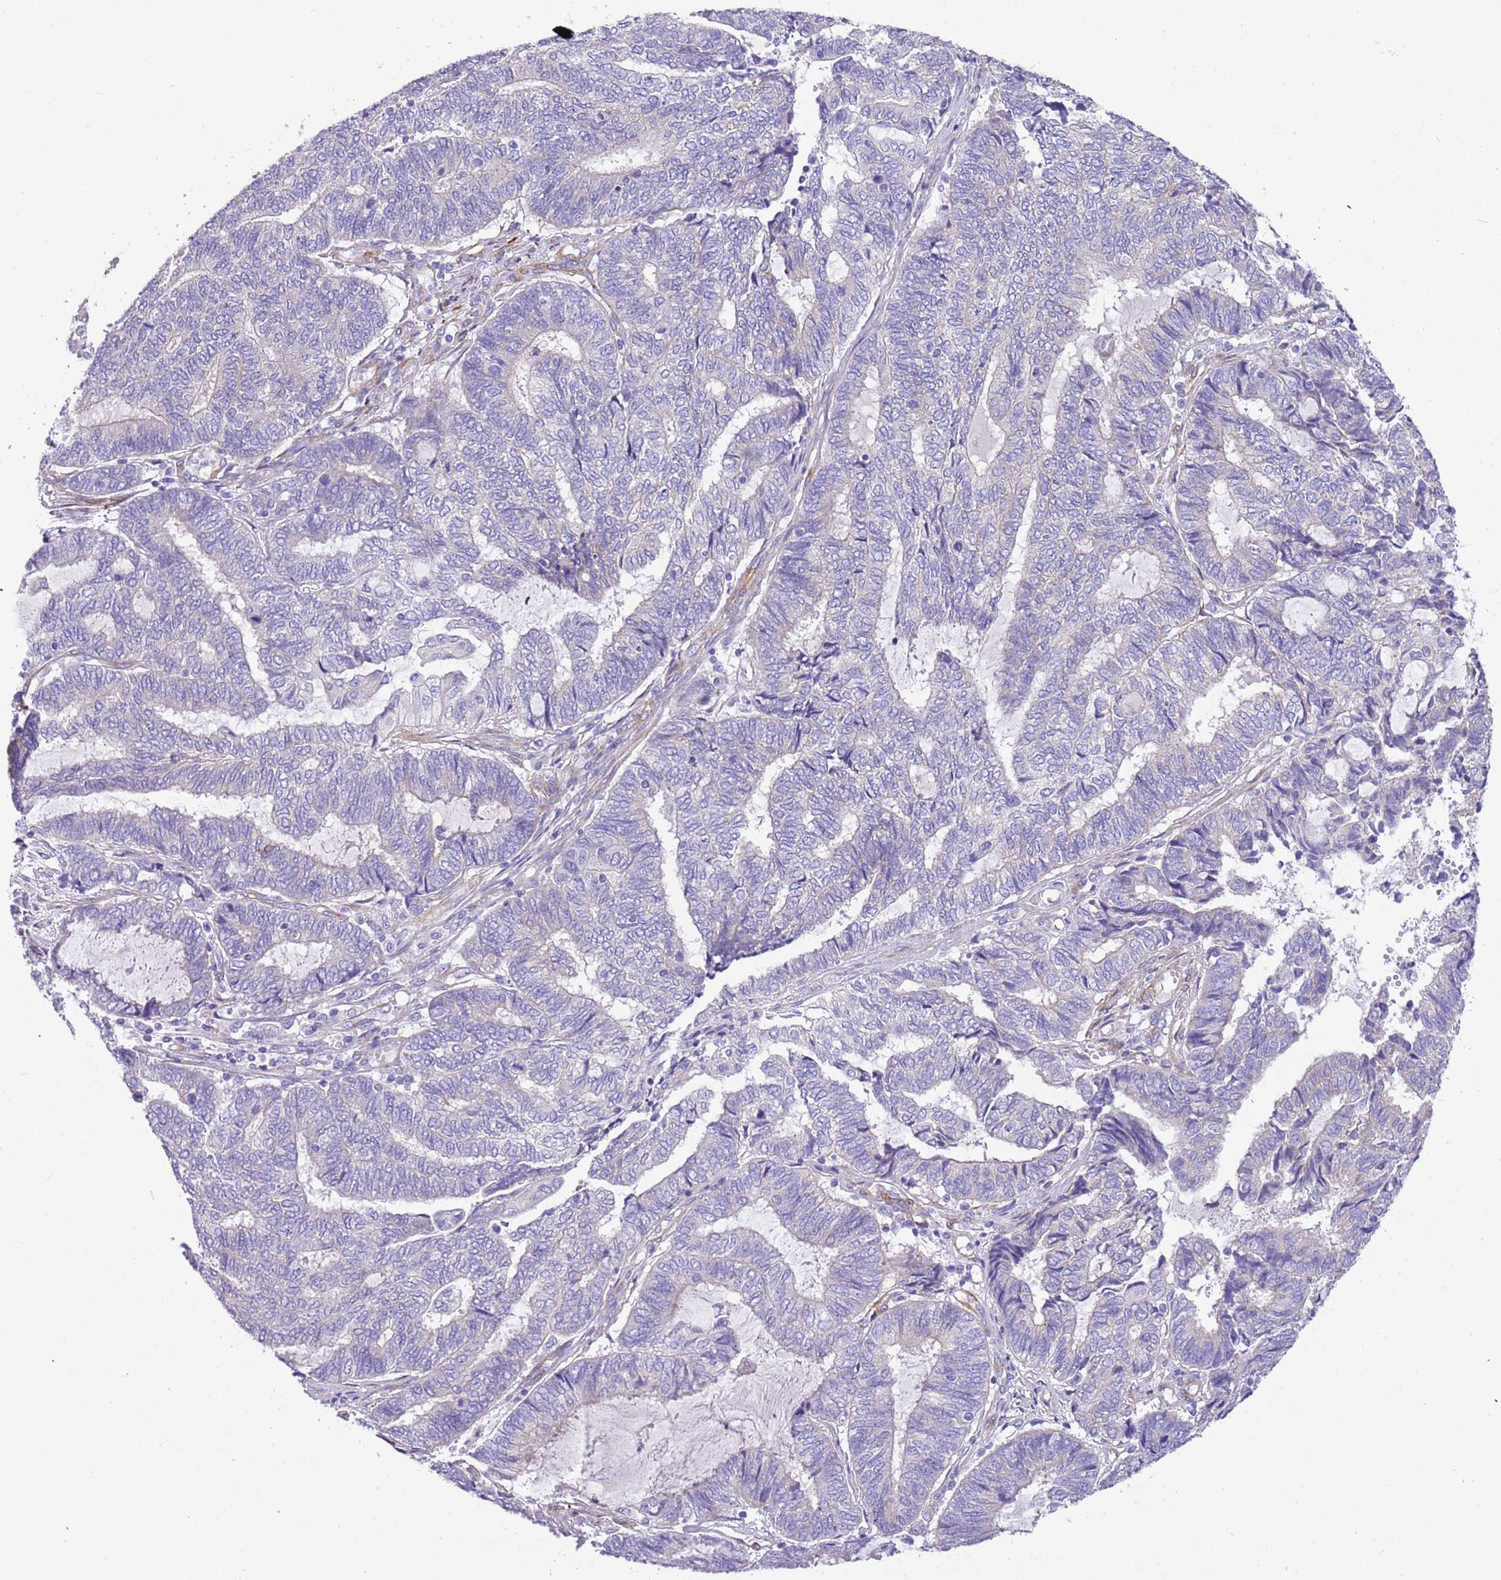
{"staining": {"intensity": "negative", "quantity": "none", "location": "none"}, "tissue": "endometrial cancer", "cell_type": "Tumor cells", "image_type": "cancer", "snomed": [{"axis": "morphology", "description": "Adenocarcinoma, NOS"}, {"axis": "topography", "description": "Uterus"}, {"axis": "topography", "description": "Endometrium"}], "caption": "IHC micrograph of adenocarcinoma (endometrial) stained for a protein (brown), which exhibits no expression in tumor cells.", "gene": "SERINC3", "patient": {"sex": "female", "age": 70}}